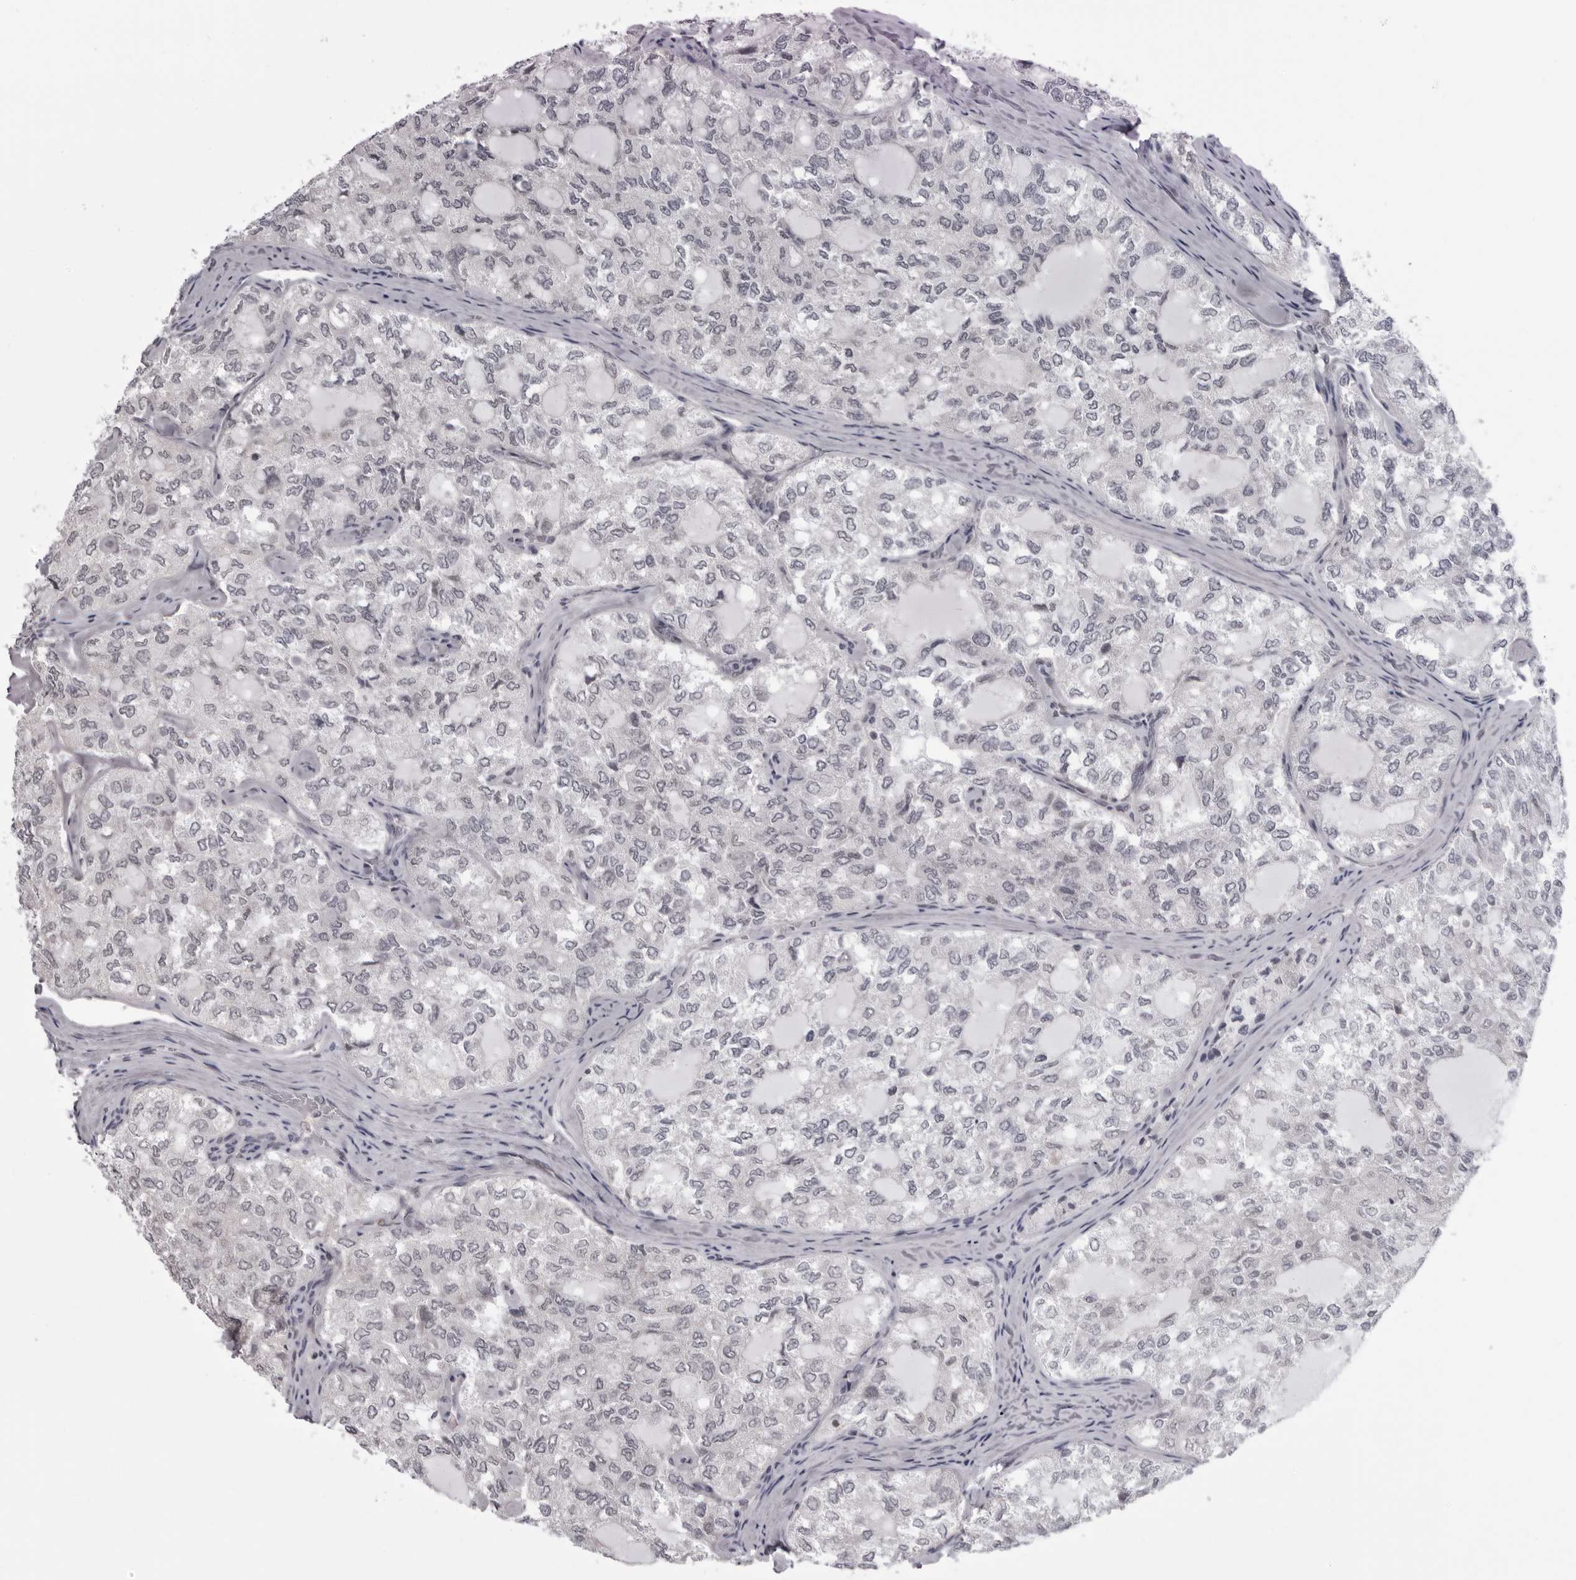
{"staining": {"intensity": "negative", "quantity": "none", "location": "none"}, "tissue": "thyroid cancer", "cell_type": "Tumor cells", "image_type": "cancer", "snomed": [{"axis": "morphology", "description": "Follicular adenoma carcinoma, NOS"}, {"axis": "topography", "description": "Thyroid gland"}], "caption": "DAB immunohistochemical staining of human follicular adenoma carcinoma (thyroid) displays no significant positivity in tumor cells. Brightfield microscopy of IHC stained with DAB (brown) and hematoxylin (blue), captured at high magnification.", "gene": "MAPK12", "patient": {"sex": "male", "age": 75}}